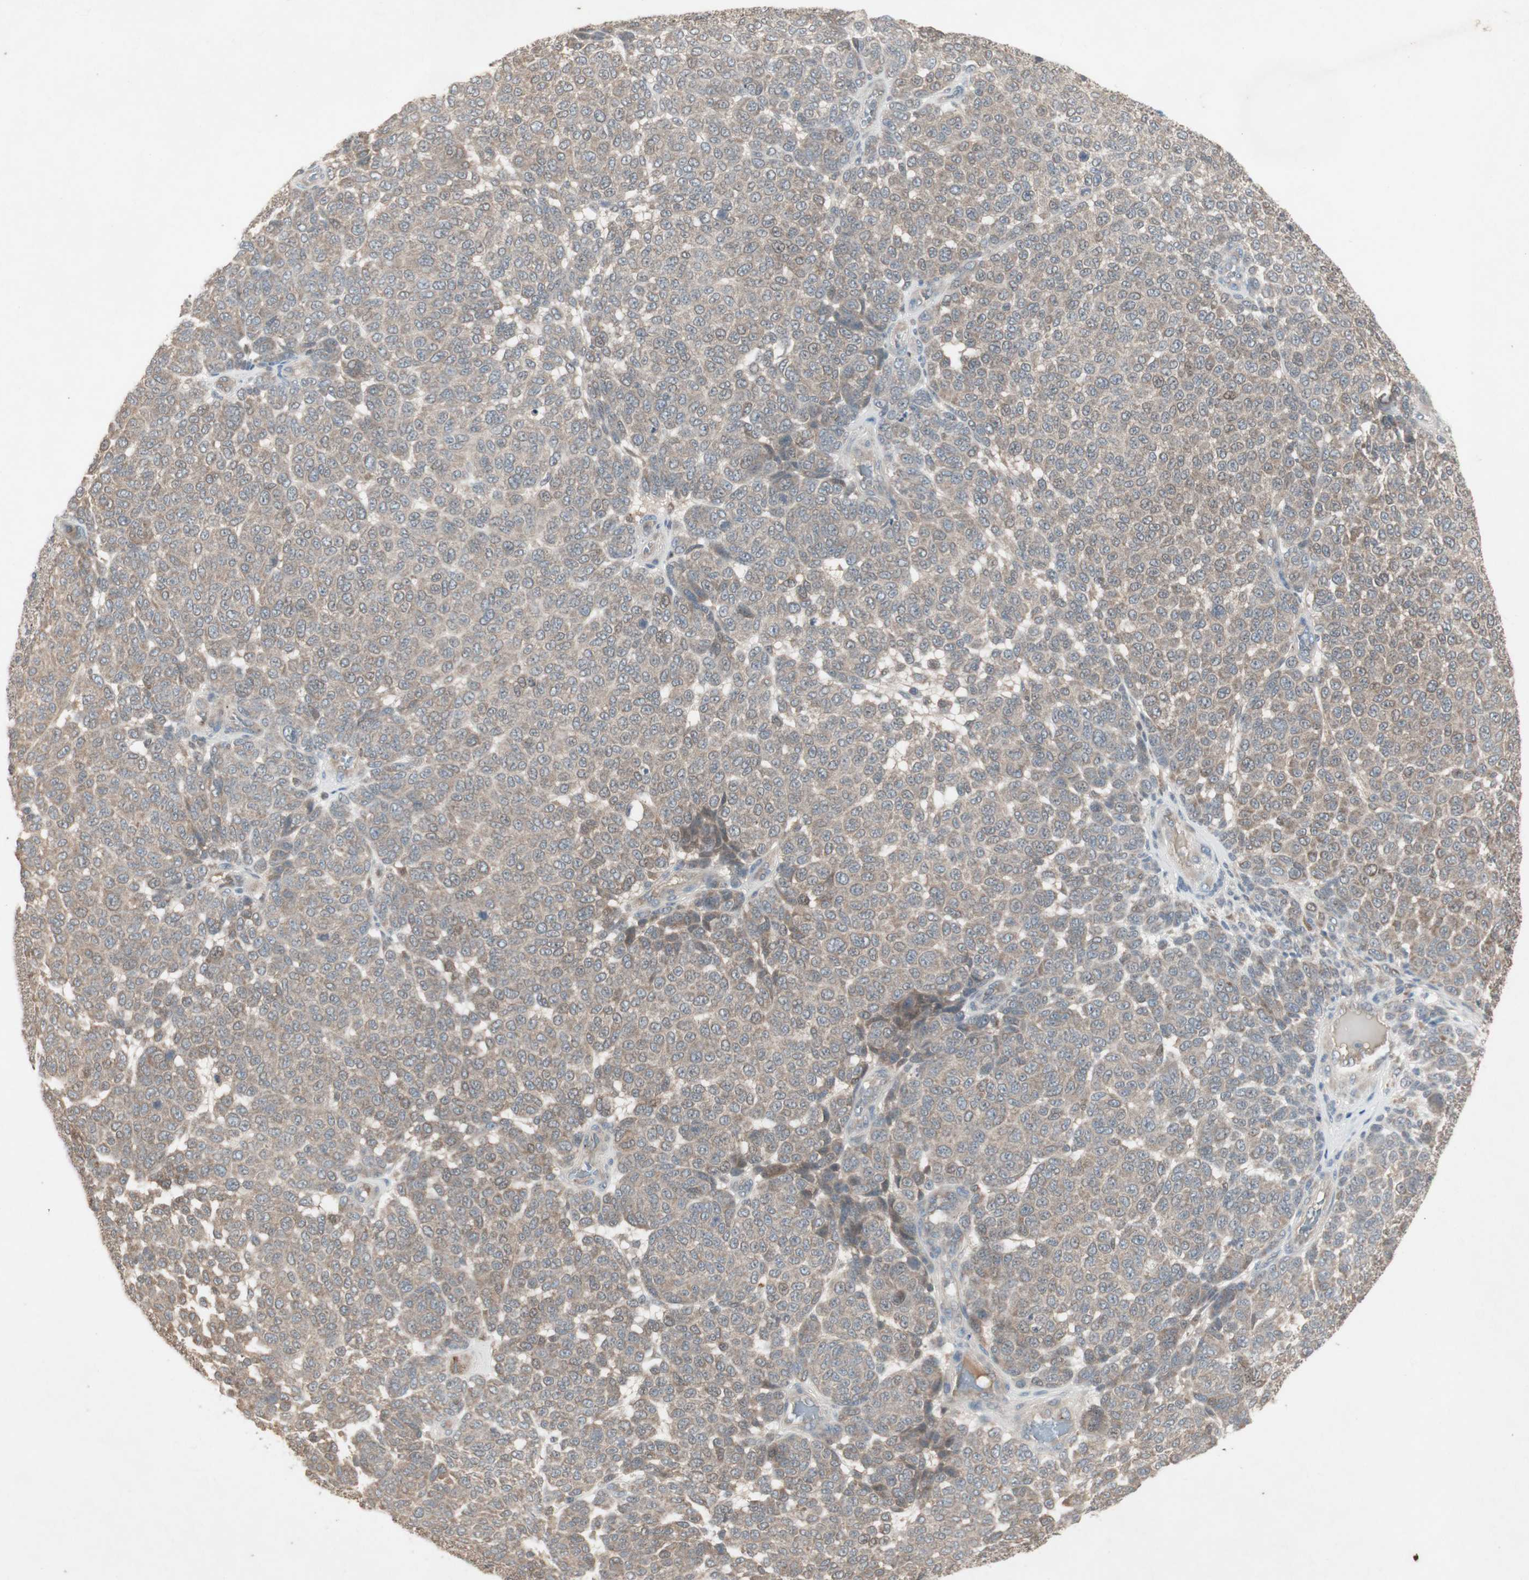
{"staining": {"intensity": "weak", "quantity": "25%-75%", "location": "cytoplasmic/membranous"}, "tissue": "melanoma", "cell_type": "Tumor cells", "image_type": "cancer", "snomed": [{"axis": "morphology", "description": "Malignant melanoma, NOS"}, {"axis": "topography", "description": "Skin"}], "caption": "Human melanoma stained with a protein marker demonstrates weak staining in tumor cells.", "gene": "JMJD7-PLA2G4B", "patient": {"sex": "male", "age": 59}}